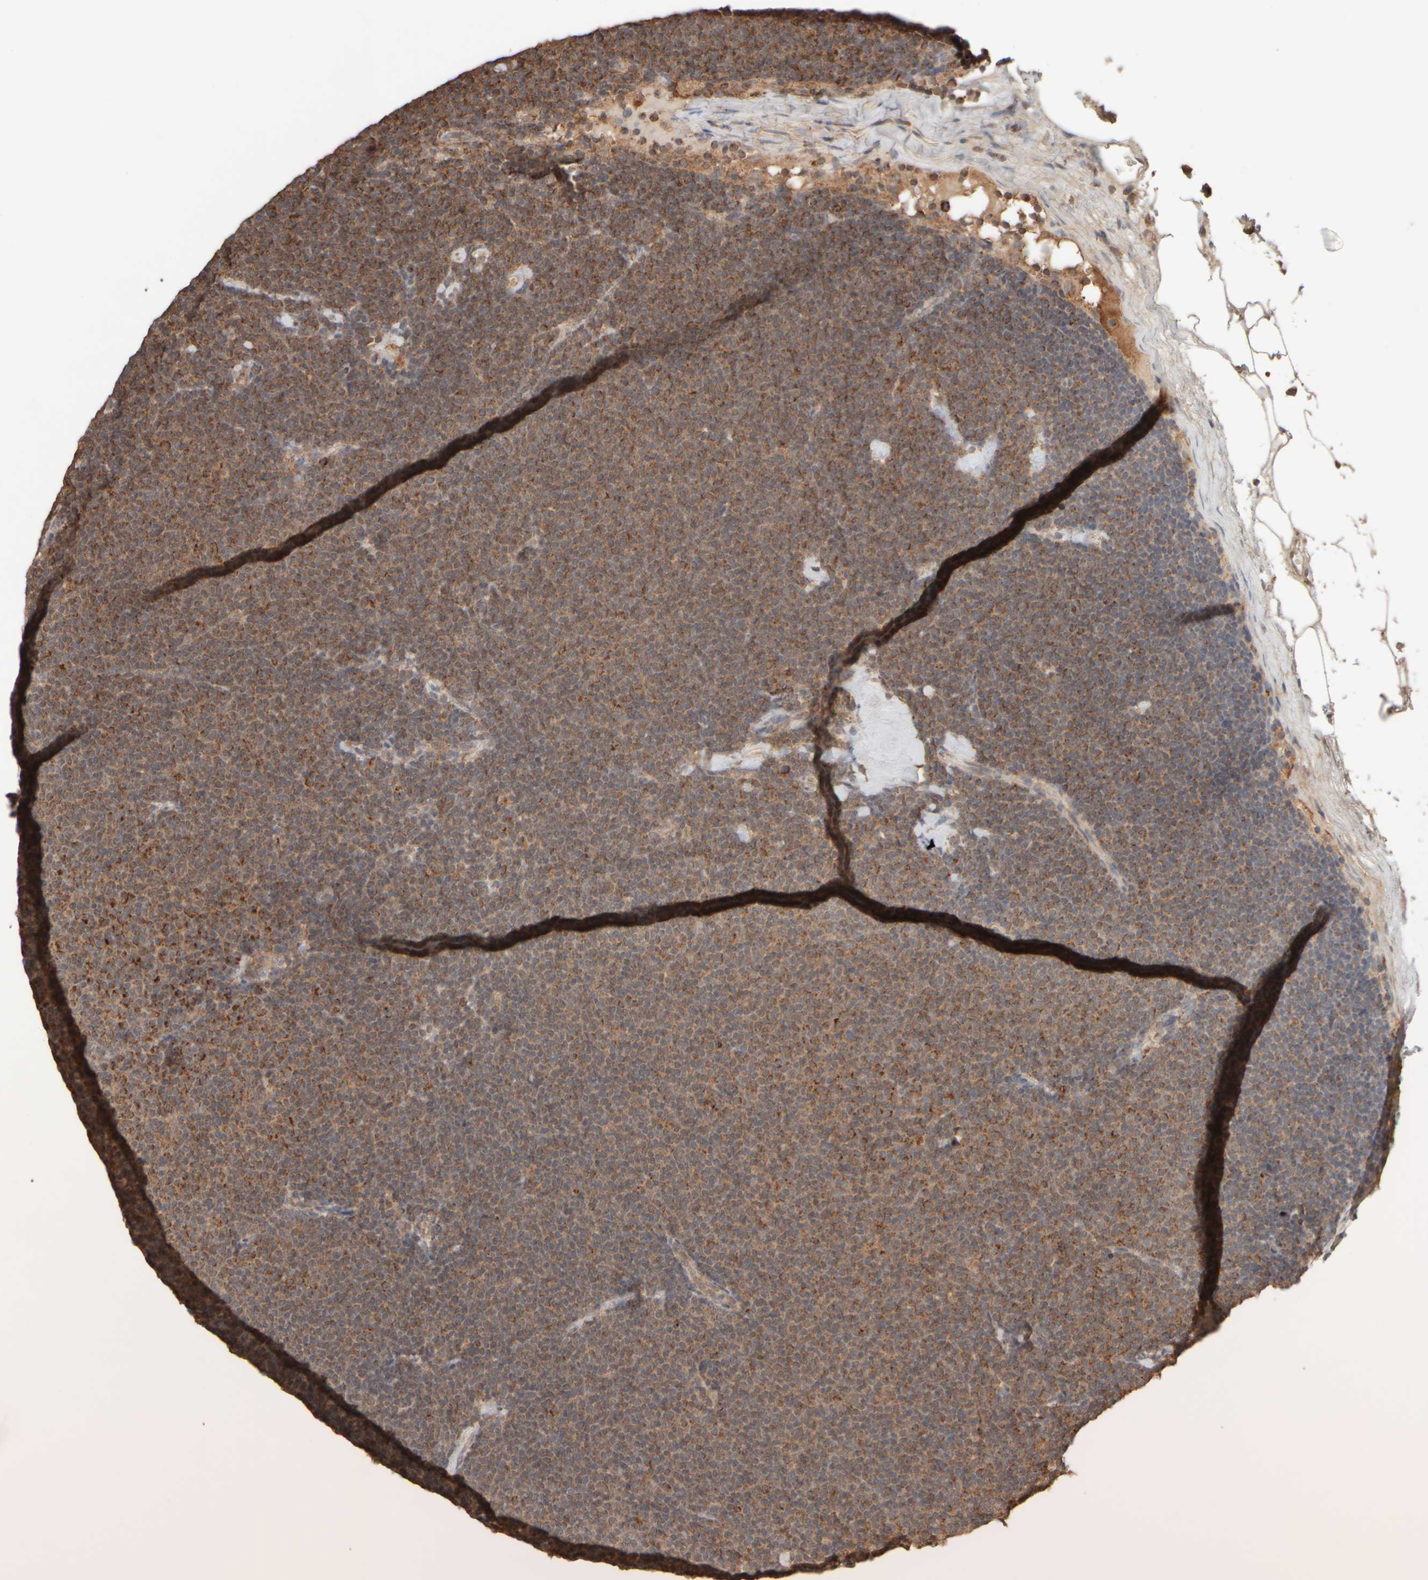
{"staining": {"intensity": "strong", "quantity": "<25%", "location": "cytoplasmic/membranous"}, "tissue": "lymphoma", "cell_type": "Tumor cells", "image_type": "cancer", "snomed": [{"axis": "morphology", "description": "Malignant lymphoma, non-Hodgkin's type, Low grade"}, {"axis": "topography", "description": "Lymph node"}], "caption": "Immunohistochemistry of human low-grade malignant lymphoma, non-Hodgkin's type displays medium levels of strong cytoplasmic/membranous staining in about <25% of tumor cells.", "gene": "EIF2B3", "patient": {"sex": "female", "age": 53}}